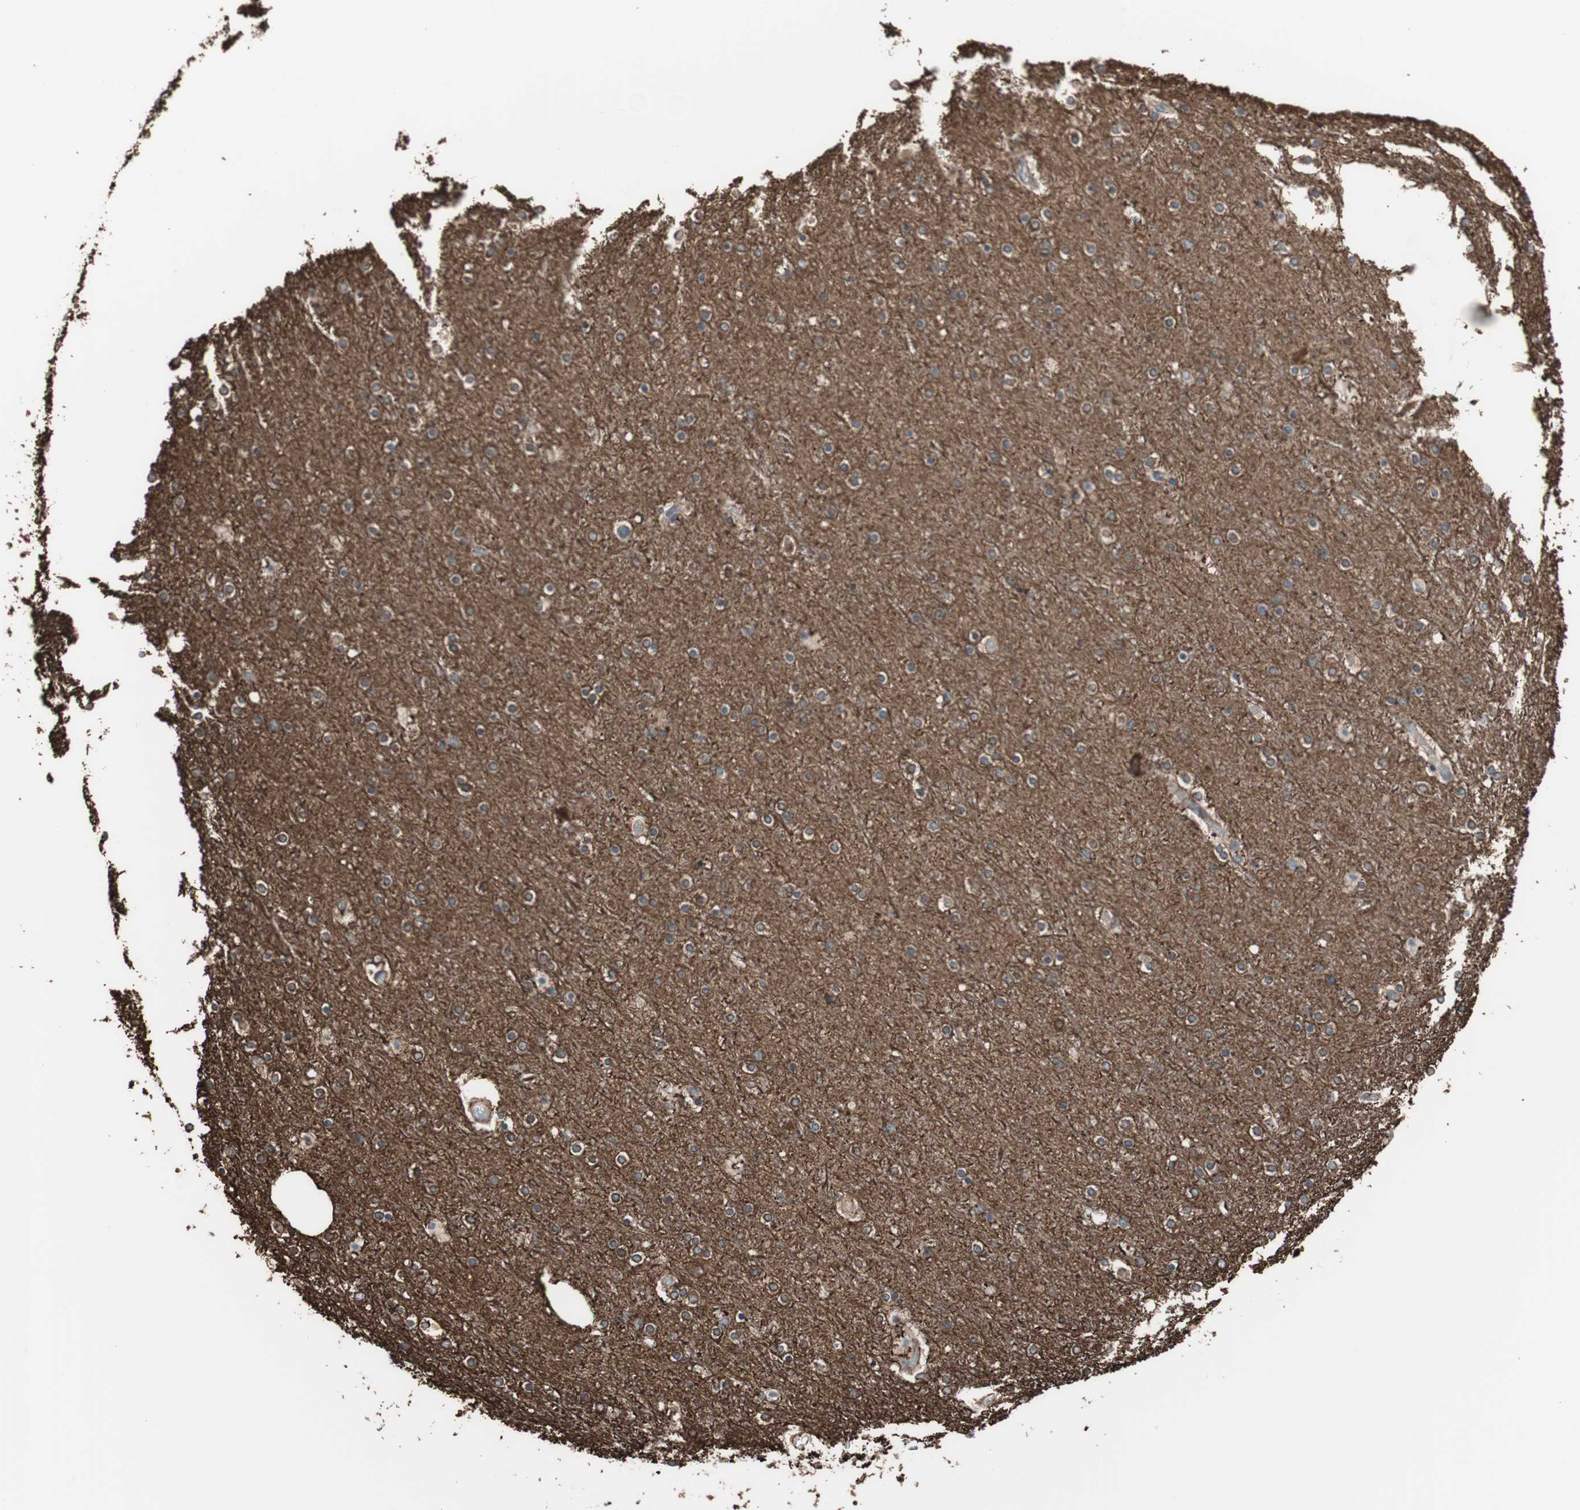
{"staining": {"intensity": "weak", "quantity": ">75%", "location": "cytoplasmic/membranous"}, "tissue": "cerebral cortex", "cell_type": "Endothelial cells", "image_type": "normal", "snomed": [{"axis": "morphology", "description": "Normal tissue, NOS"}, {"axis": "topography", "description": "Cerebral cortex"}], "caption": "Protein analysis of benign cerebral cortex demonstrates weak cytoplasmic/membranous staining in about >75% of endothelial cells.", "gene": "GPSM2", "patient": {"sex": "female", "age": 54}}